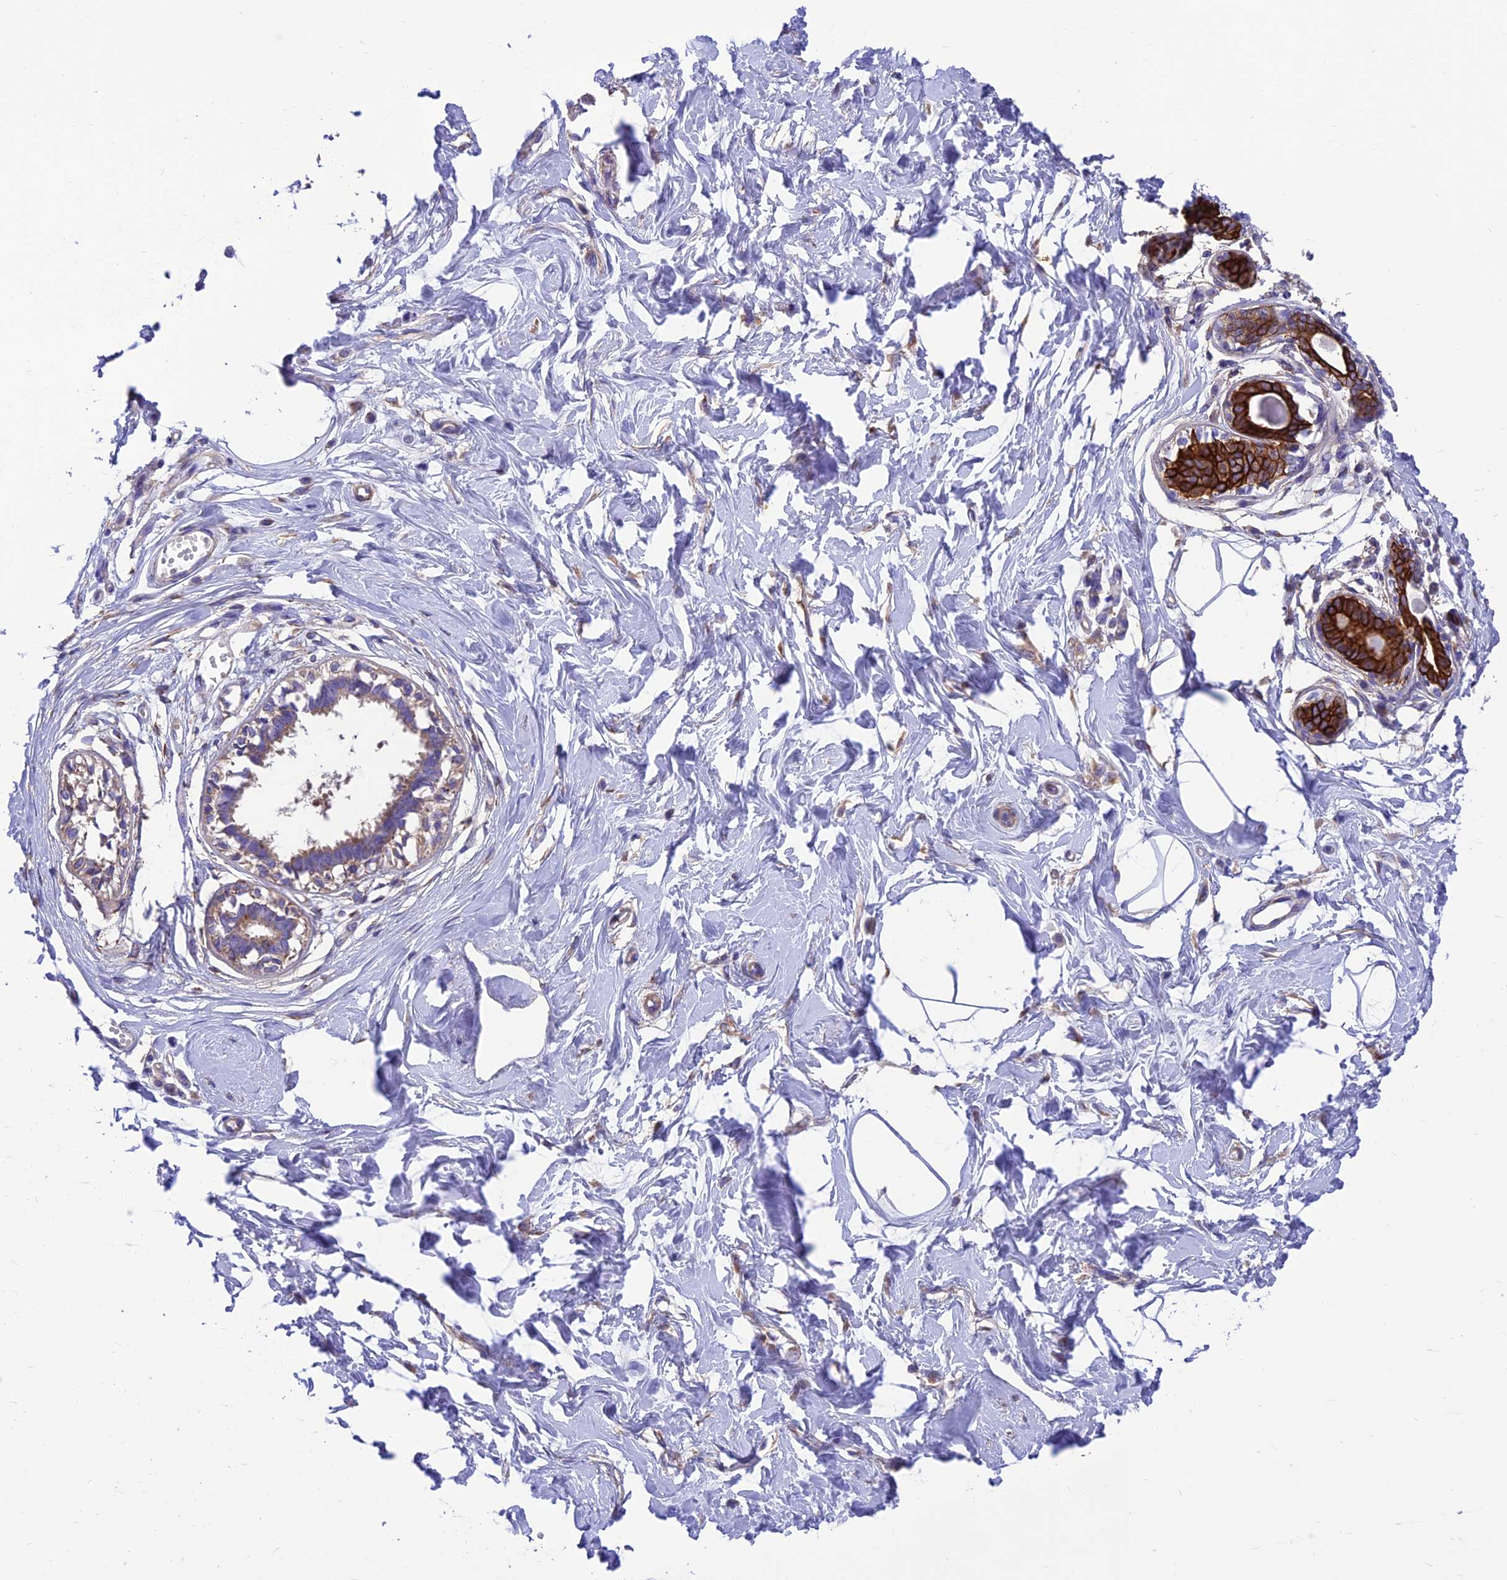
{"staining": {"intensity": "negative", "quantity": "none", "location": "none"}, "tissue": "breast", "cell_type": "Adipocytes", "image_type": "normal", "snomed": [{"axis": "morphology", "description": "Normal tissue, NOS"}, {"axis": "topography", "description": "Breast"}], "caption": "DAB (3,3'-diaminobenzidine) immunohistochemical staining of normal breast reveals no significant positivity in adipocytes. (Brightfield microscopy of DAB IHC at high magnification).", "gene": "VPS16", "patient": {"sex": "female", "age": 45}}